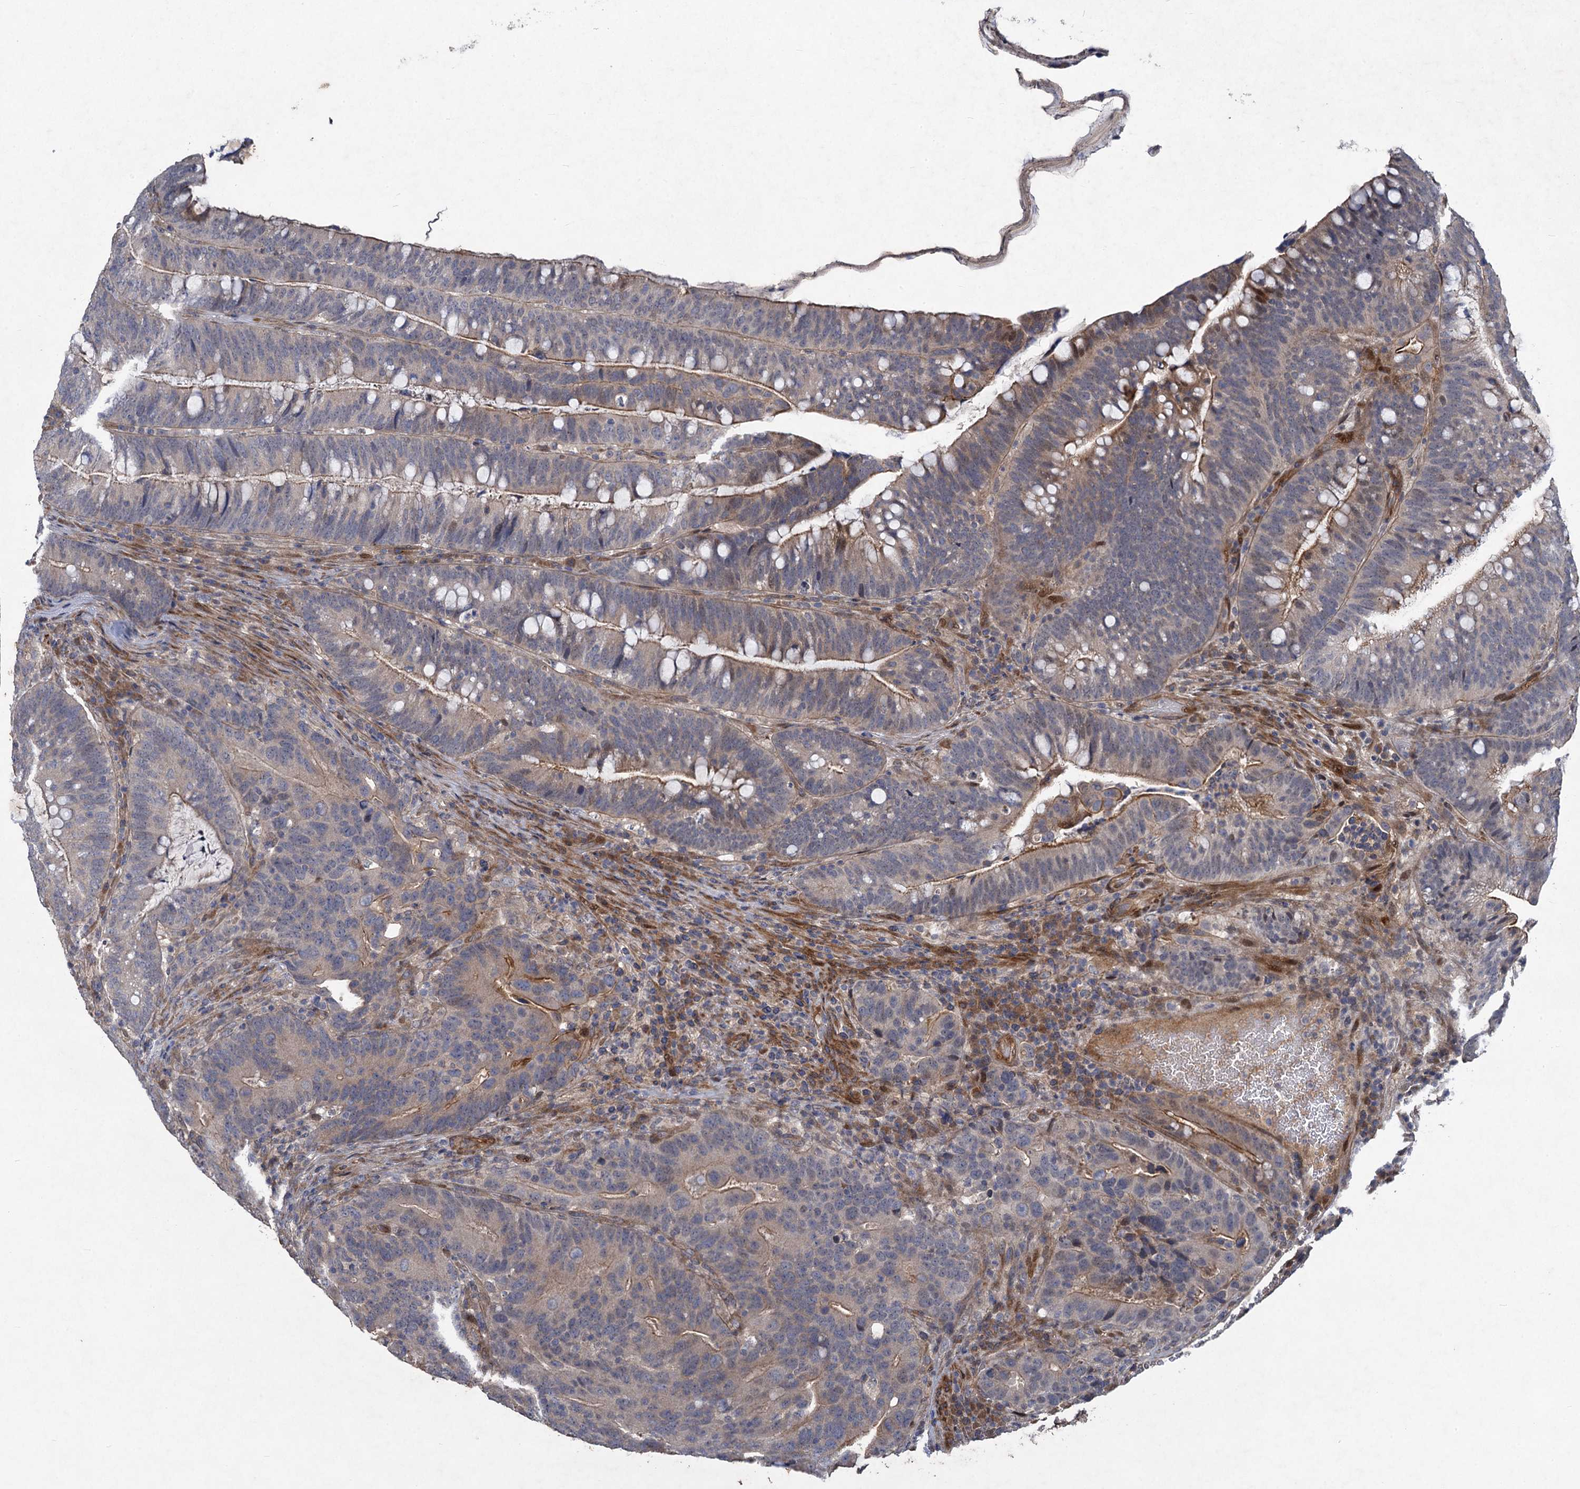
{"staining": {"intensity": "weak", "quantity": "<25%", "location": "cytoplasmic/membranous"}, "tissue": "colorectal cancer", "cell_type": "Tumor cells", "image_type": "cancer", "snomed": [{"axis": "morphology", "description": "Adenocarcinoma, NOS"}, {"axis": "topography", "description": "Colon"}], "caption": "Tumor cells are negative for protein expression in human colorectal adenocarcinoma.", "gene": "NUDT22", "patient": {"sex": "female", "age": 66}}